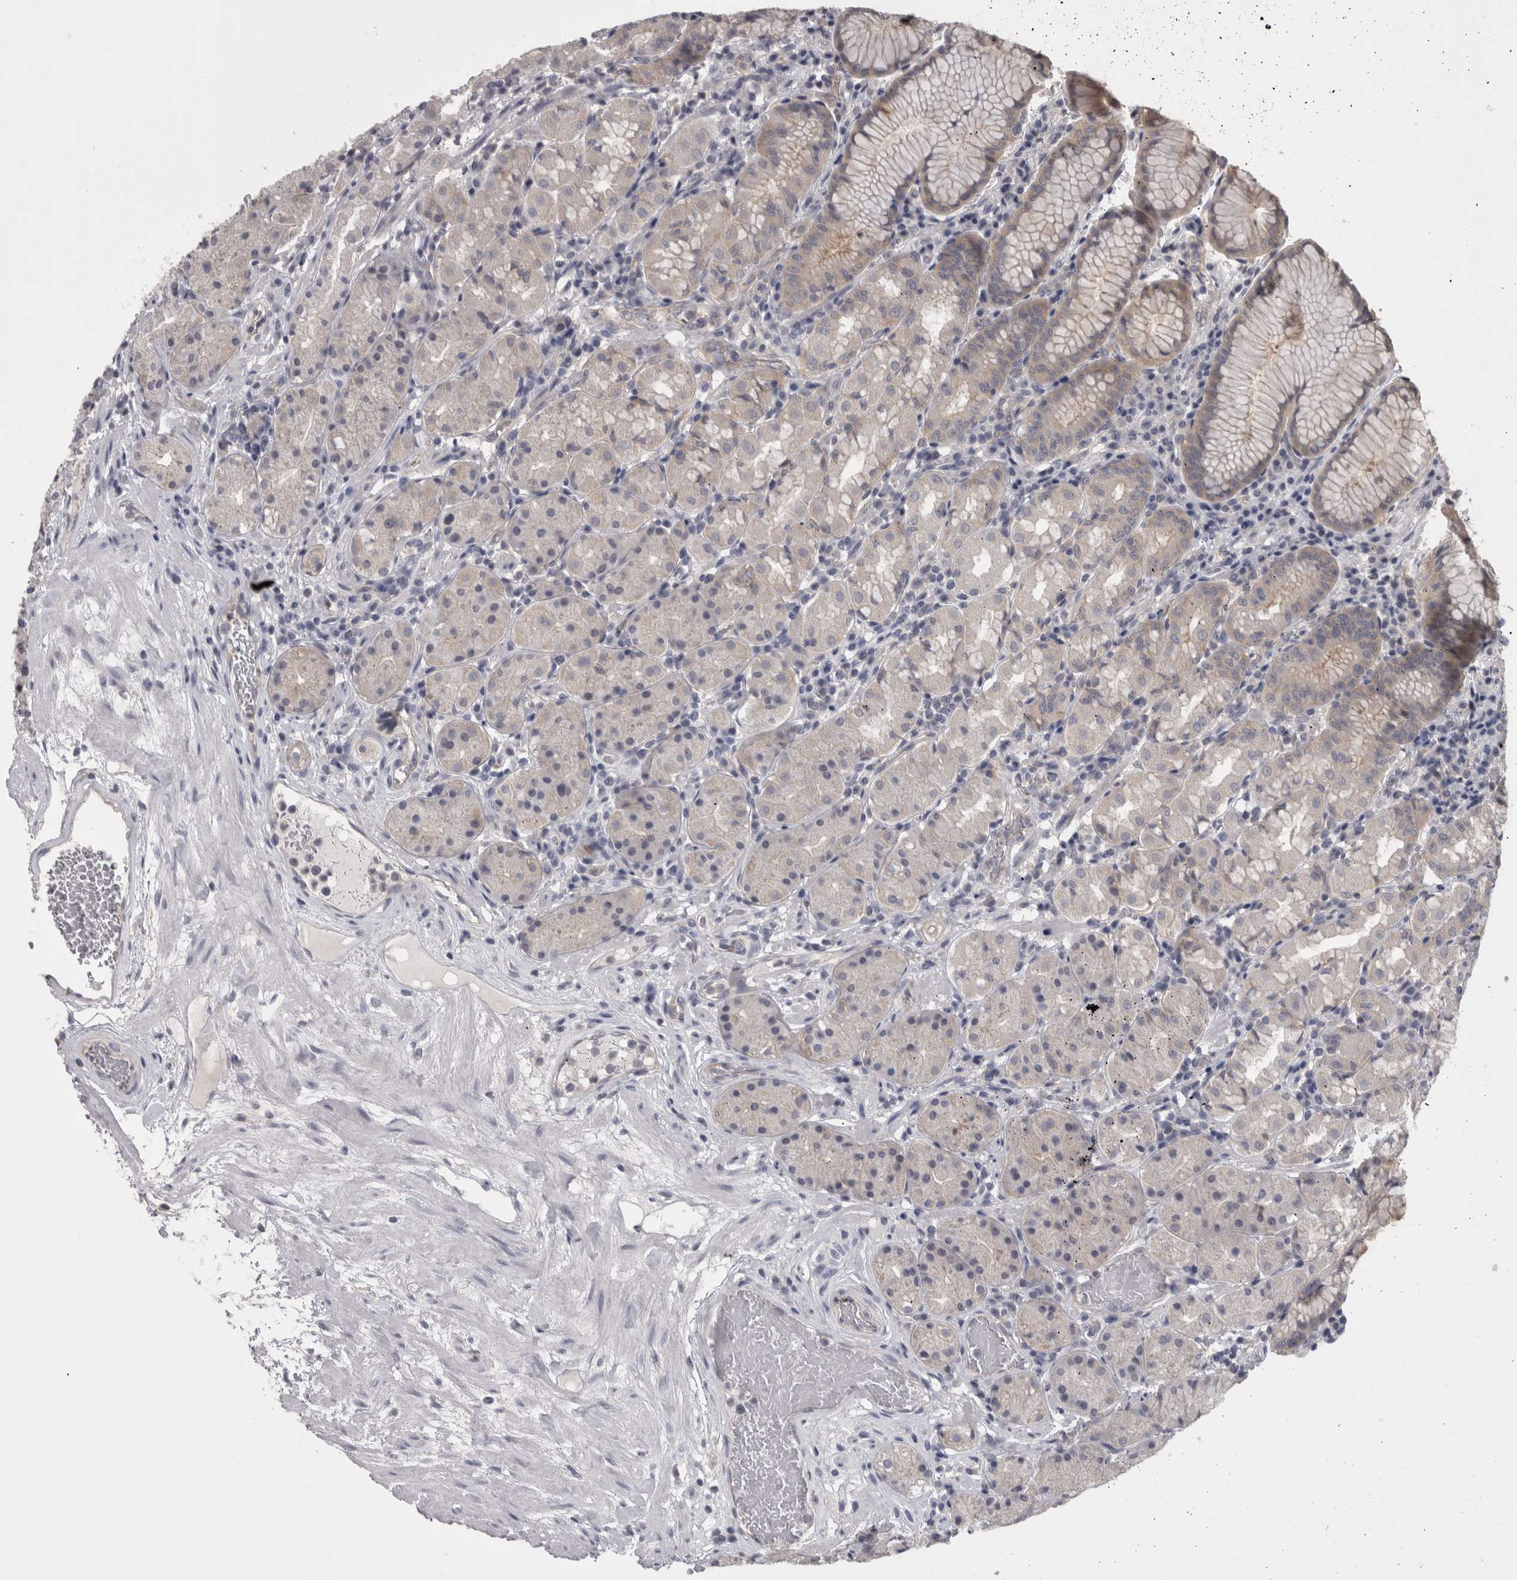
{"staining": {"intensity": "weak", "quantity": "<25%", "location": "cytoplasmic/membranous"}, "tissue": "stomach", "cell_type": "Glandular cells", "image_type": "normal", "snomed": [{"axis": "morphology", "description": "Normal tissue, NOS"}, {"axis": "topography", "description": "Stomach, lower"}], "caption": "Immunohistochemistry (IHC) histopathology image of unremarkable stomach: stomach stained with DAB (3,3'-diaminobenzidine) reveals no significant protein expression in glandular cells.", "gene": "LYZL6", "patient": {"sex": "female", "age": 56}}